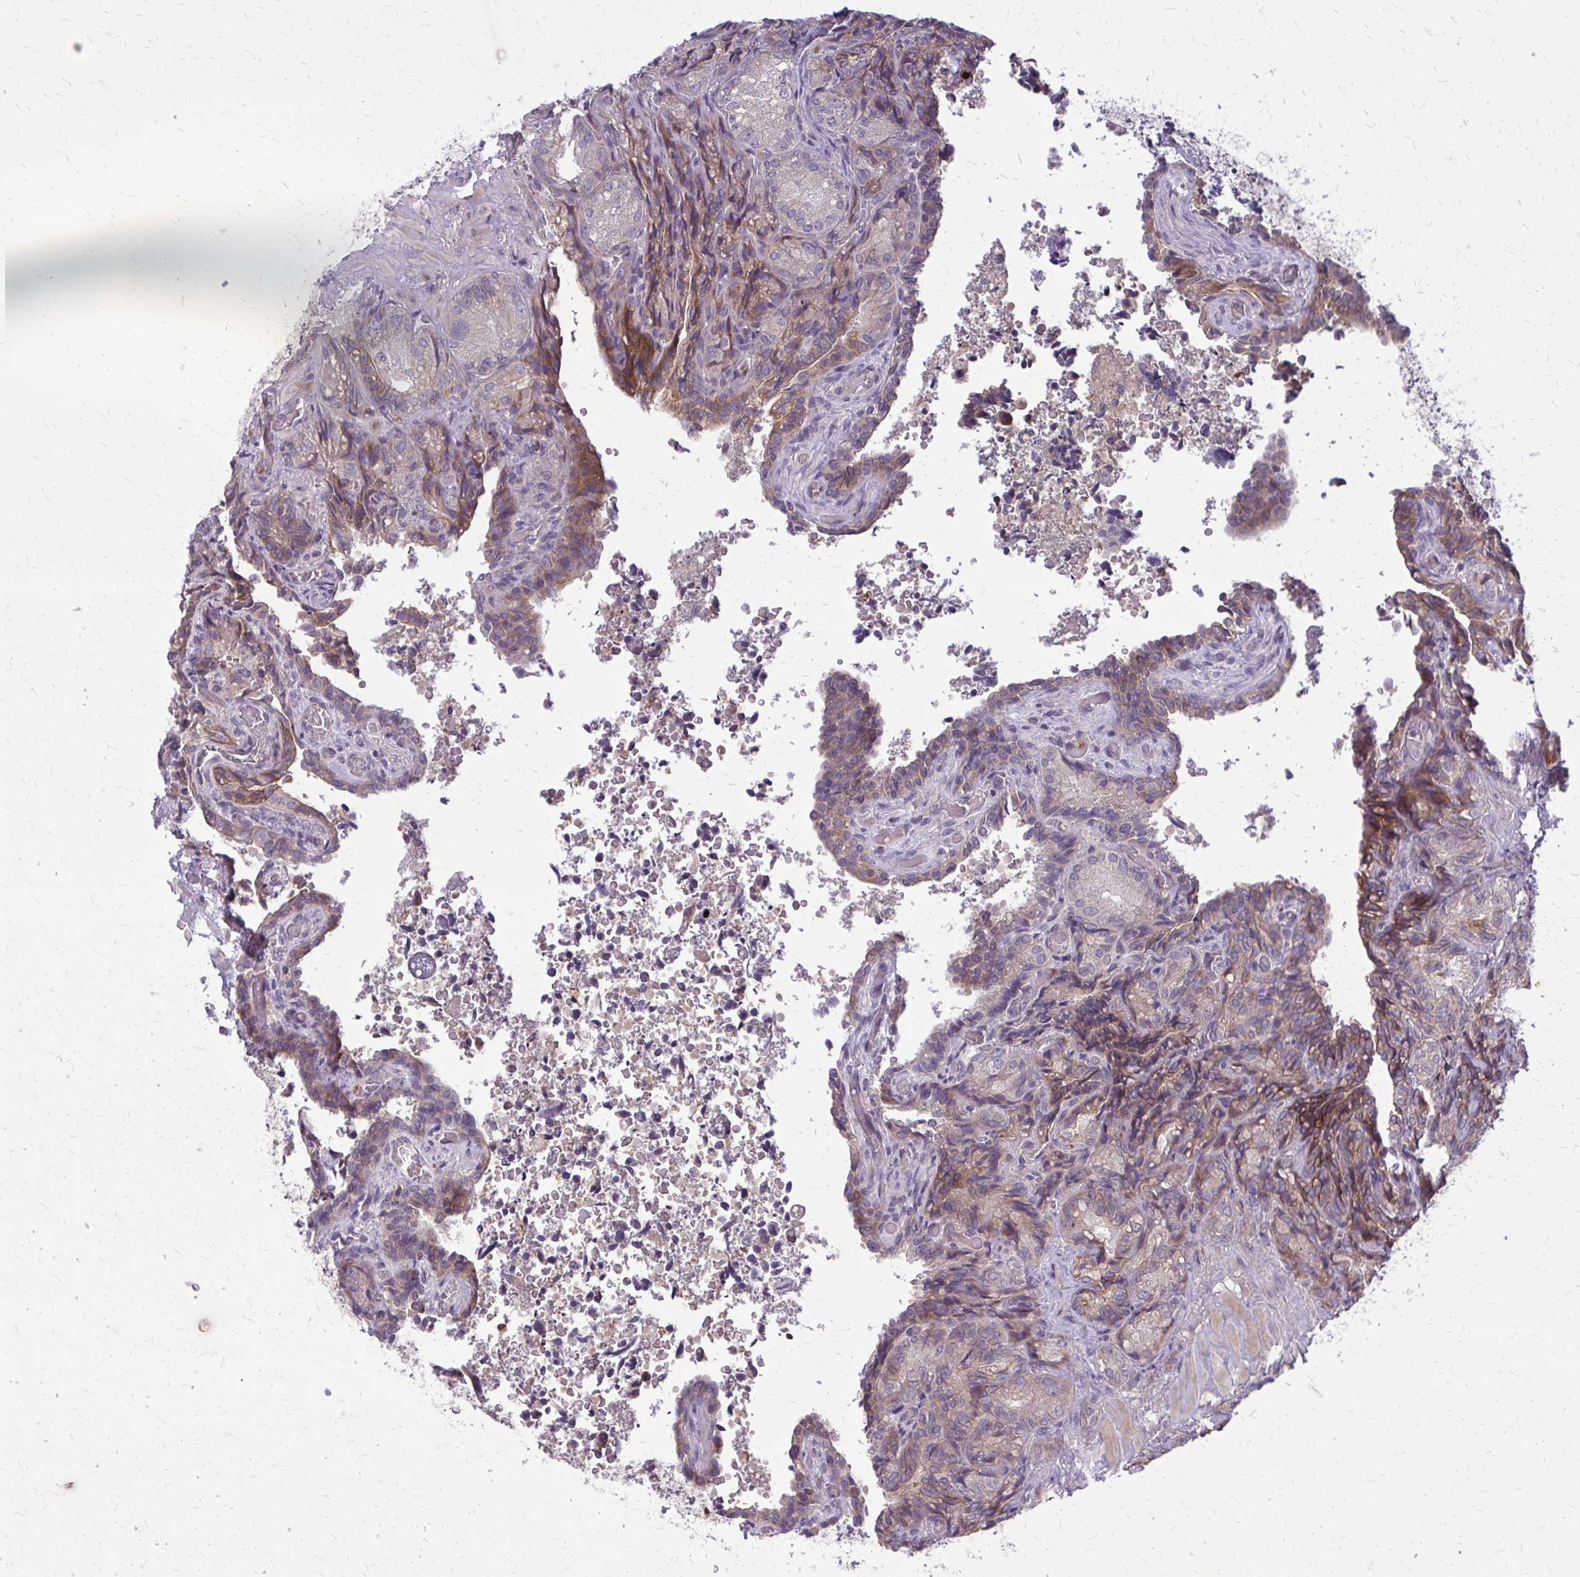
{"staining": {"intensity": "moderate", "quantity": "<25%", "location": "cytoplasmic/membranous"}, "tissue": "seminal vesicle", "cell_type": "Glandular cells", "image_type": "normal", "snomed": [{"axis": "morphology", "description": "Normal tissue, NOS"}, {"axis": "topography", "description": "Seminal veicle"}], "caption": "DAB immunohistochemical staining of normal human seminal vesicle shows moderate cytoplasmic/membranous protein staining in approximately <25% of glandular cells. Nuclei are stained in blue.", "gene": "OXNAD1", "patient": {"sex": "male", "age": 68}}